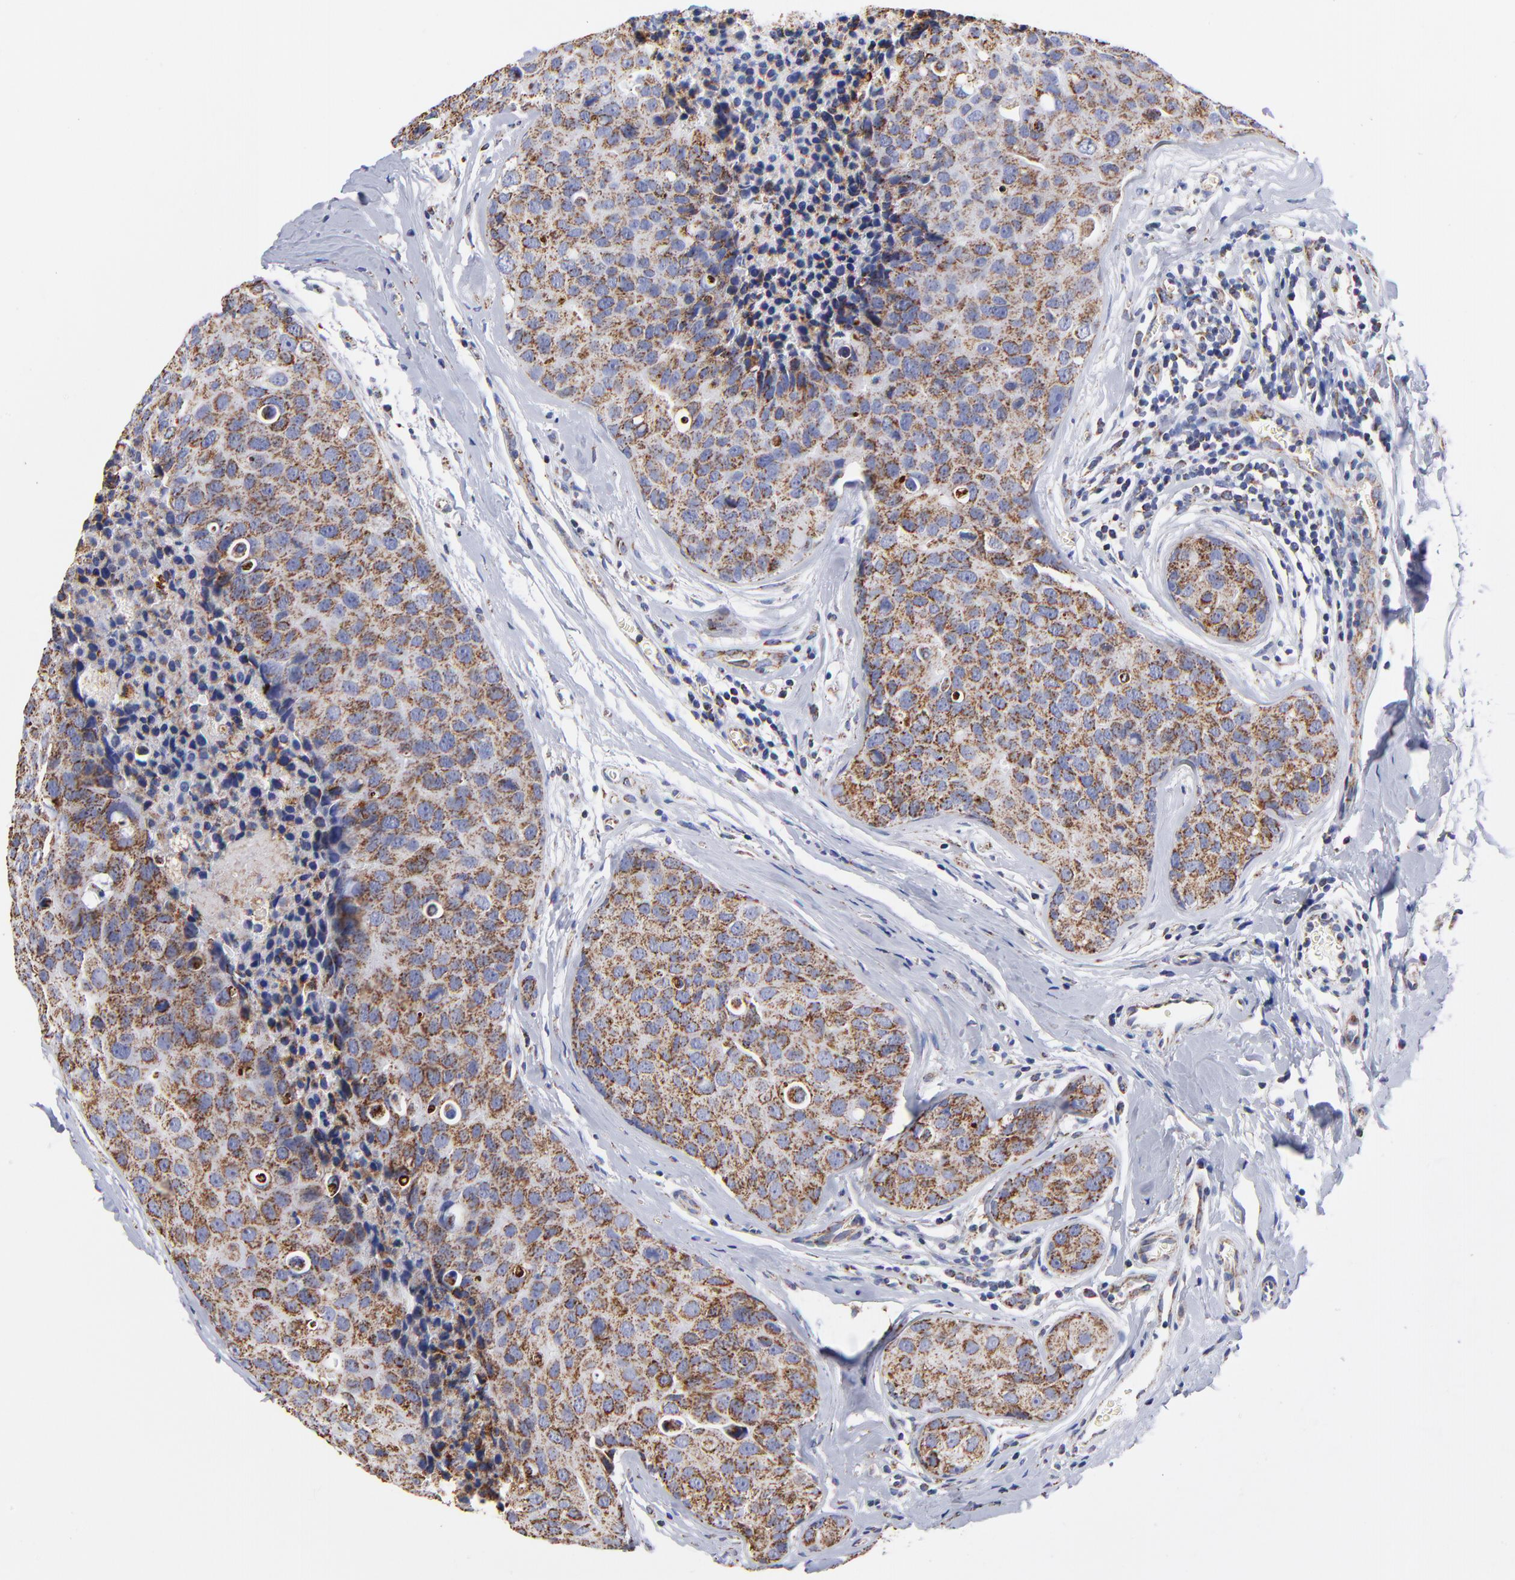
{"staining": {"intensity": "strong", "quantity": ">75%", "location": "cytoplasmic/membranous"}, "tissue": "breast cancer", "cell_type": "Tumor cells", "image_type": "cancer", "snomed": [{"axis": "morphology", "description": "Duct carcinoma"}, {"axis": "topography", "description": "Breast"}], "caption": "About >75% of tumor cells in breast cancer (invasive ductal carcinoma) reveal strong cytoplasmic/membranous protein expression as visualized by brown immunohistochemical staining.", "gene": "PHB1", "patient": {"sex": "female", "age": 24}}